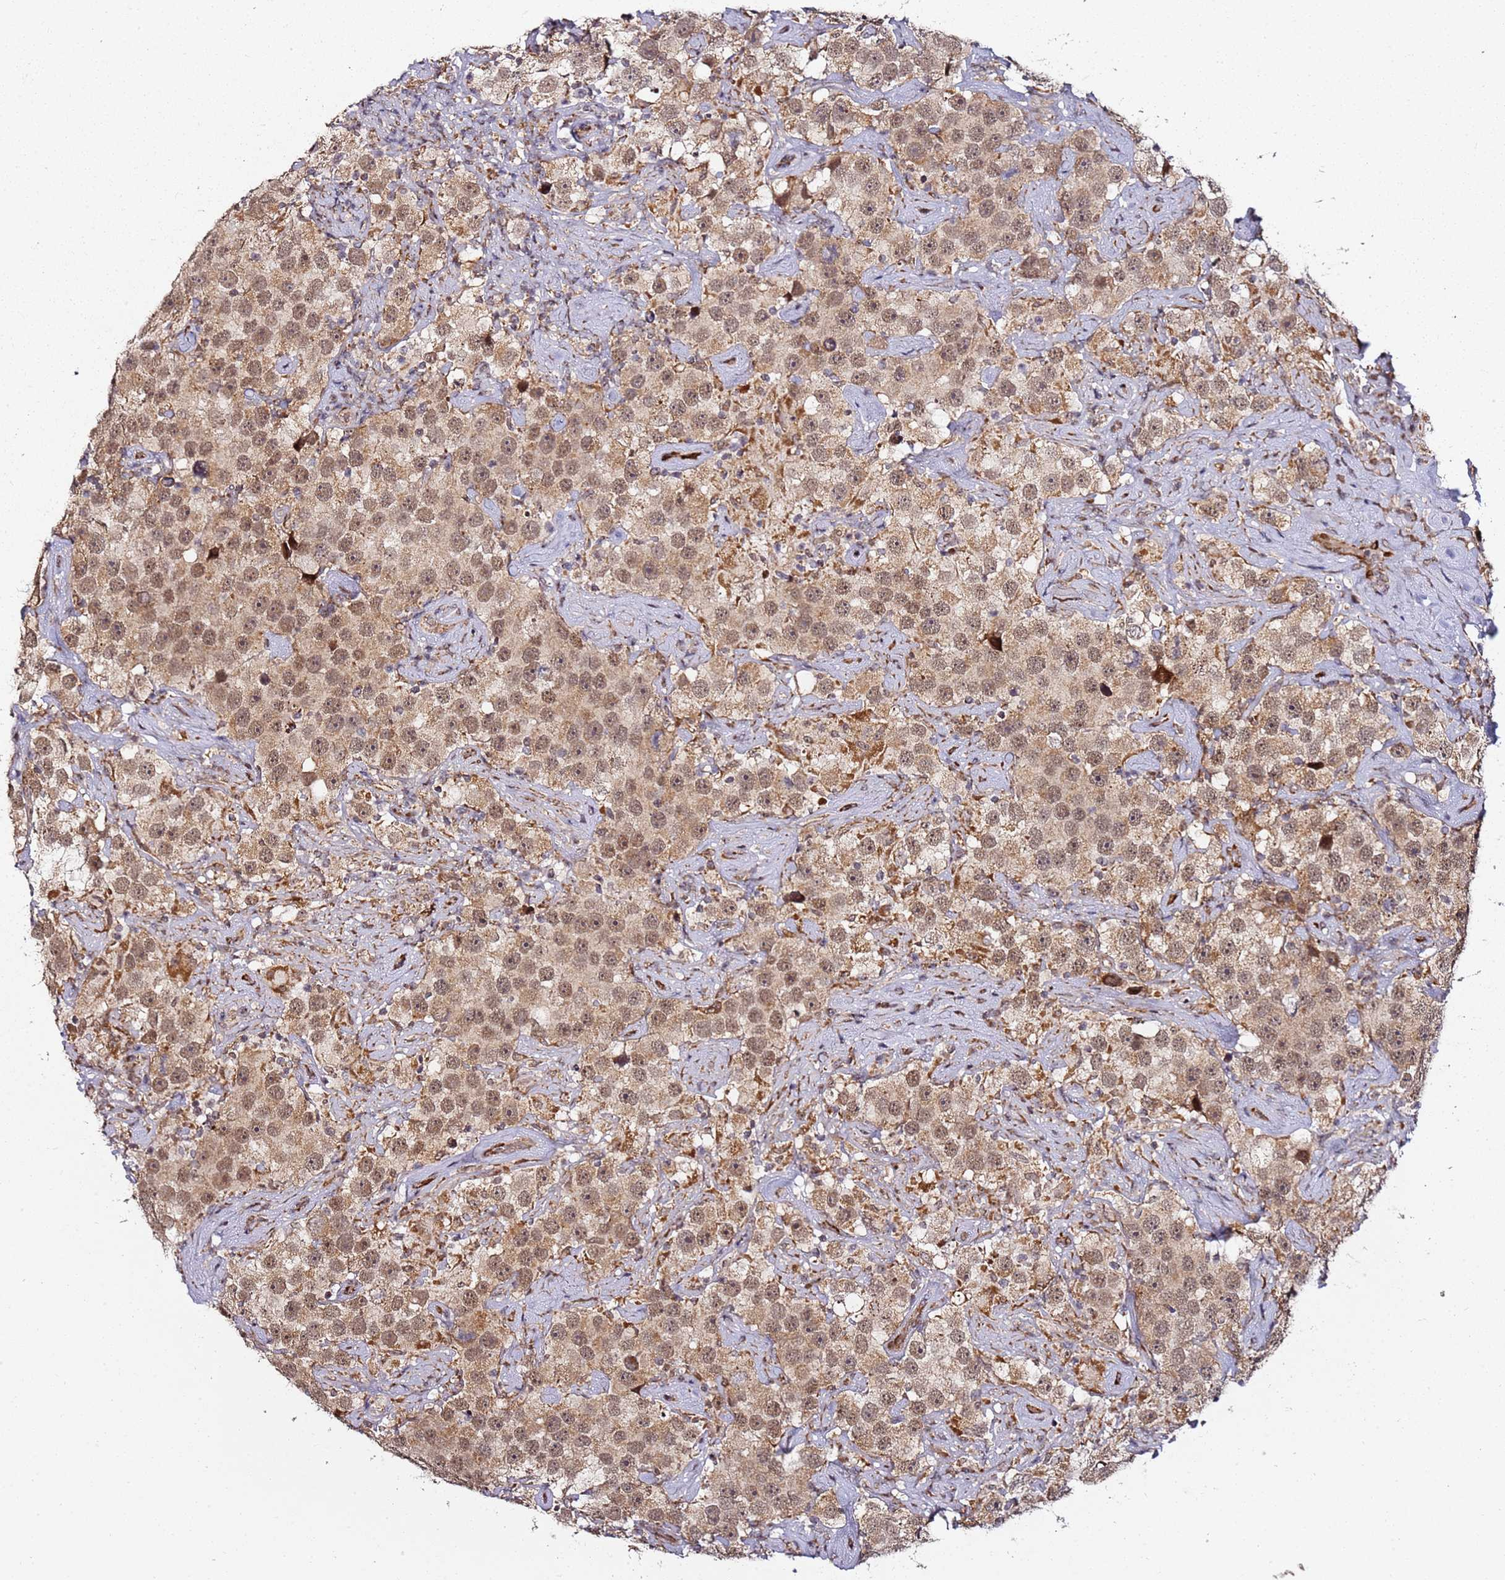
{"staining": {"intensity": "moderate", "quantity": ">75%", "location": "cytoplasmic/membranous,nuclear"}, "tissue": "testis cancer", "cell_type": "Tumor cells", "image_type": "cancer", "snomed": [{"axis": "morphology", "description": "Seminoma, NOS"}, {"axis": "topography", "description": "Testis"}], "caption": "Approximately >75% of tumor cells in human seminoma (testis) demonstrate moderate cytoplasmic/membranous and nuclear protein positivity as visualized by brown immunohistochemical staining.", "gene": "TP53AIP1", "patient": {"sex": "male", "age": 49}}